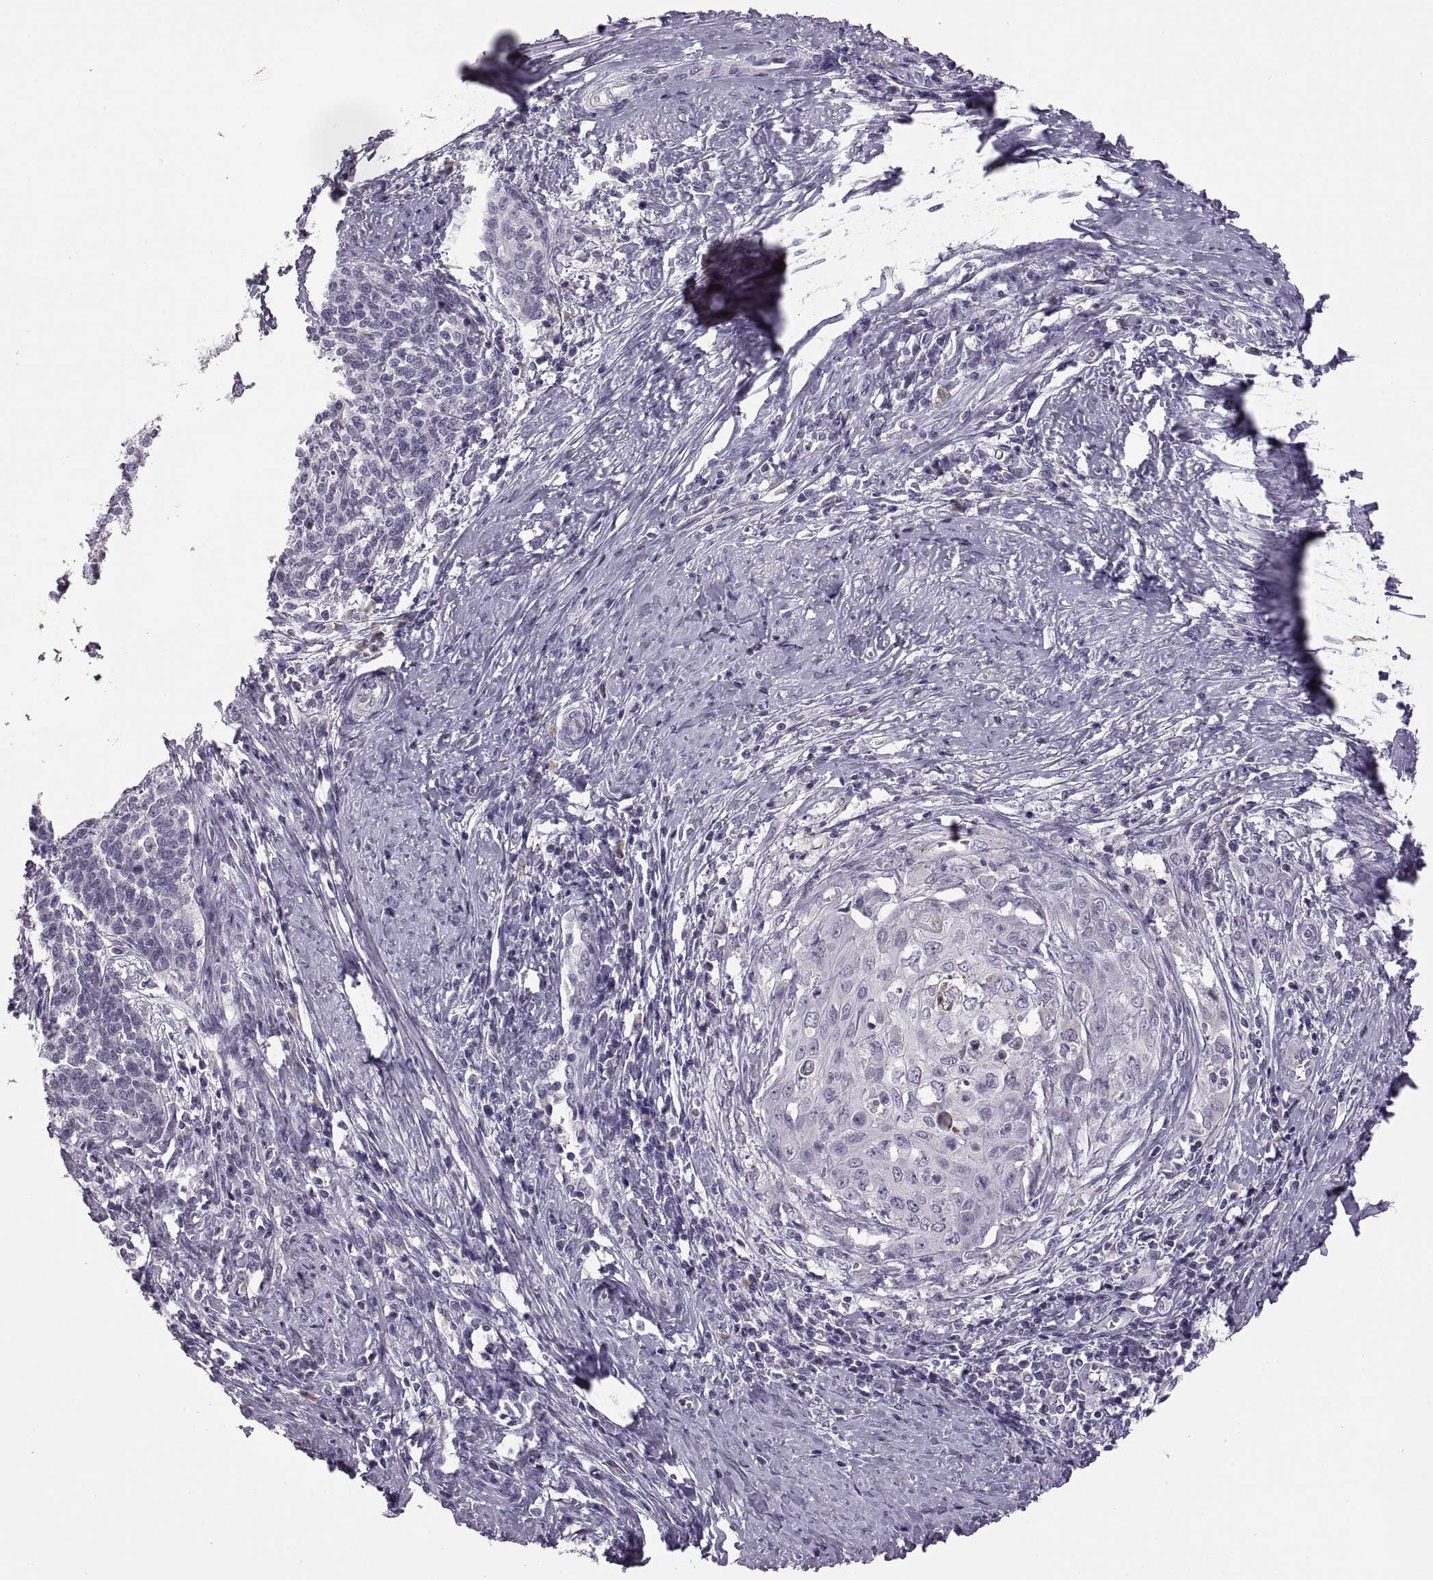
{"staining": {"intensity": "negative", "quantity": "none", "location": "none"}, "tissue": "cervical cancer", "cell_type": "Tumor cells", "image_type": "cancer", "snomed": [{"axis": "morphology", "description": "Squamous cell carcinoma, NOS"}, {"axis": "topography", "description": "Cervix"}], "caption": "Immunohistochemical staining of human cervical cancer (squamous cell carcinoma) shows no significant positivity in tumor cells.", "gene": "ADH6", "patient": {"sex": "female", "age": 39}}